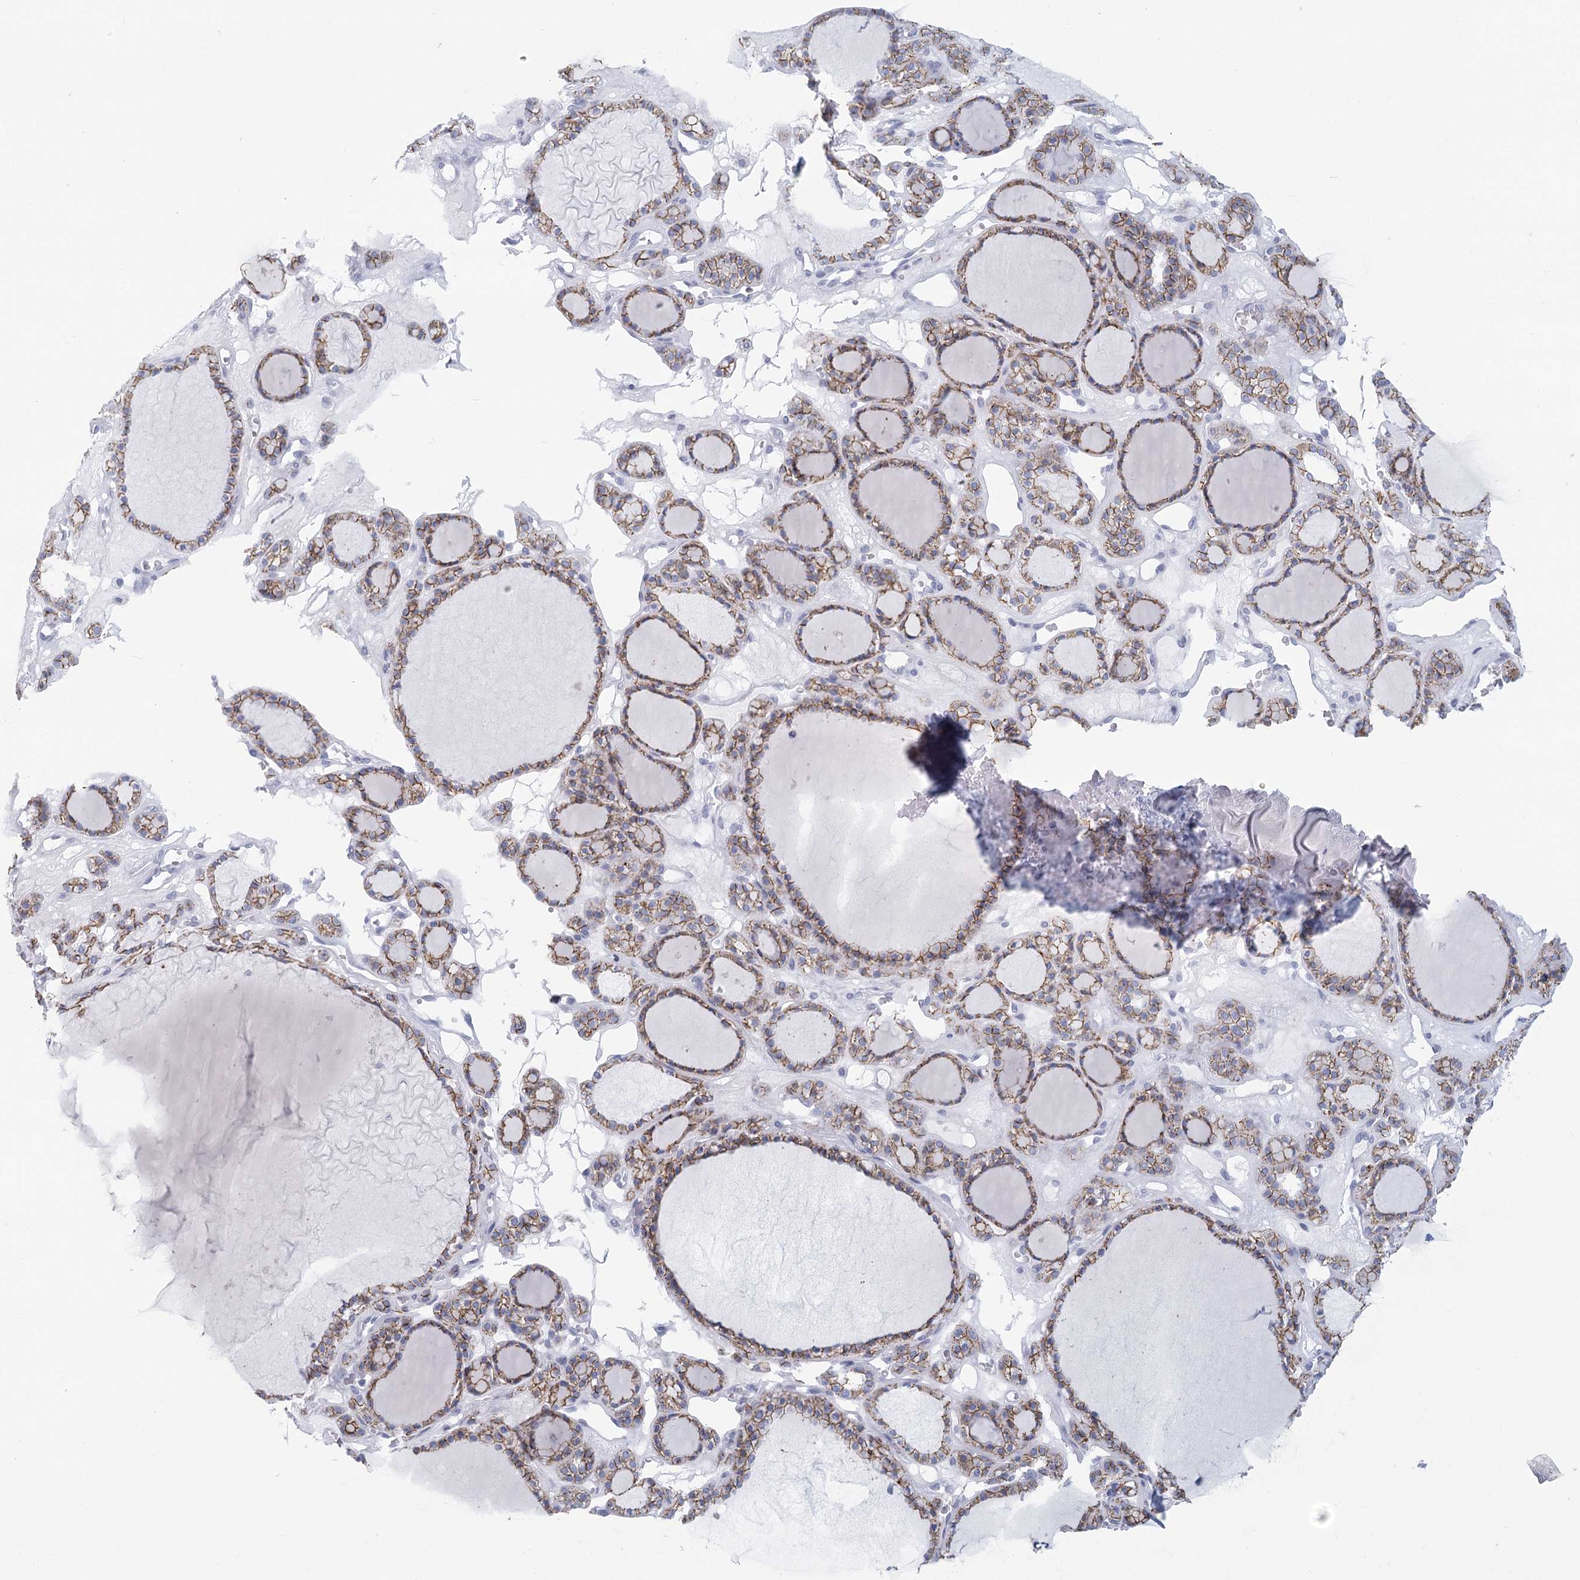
{"staining": {"intensity": "moderate", "quantity": "25%-75%", "location": "cytoplasmic/membranous"}, "tissue": "thyroid gland", "cell_type": "Glandular cells", "image_type": "normal", "snomed": [{"axis": "morphology", "description": "Normal tissue, NOS"}, {"axis": "topography", "description": "Thyroid gland"}], "caption": "The image displays a brown stain indicating the presence of a protein in the cytoplasmic/membranous of glandular cells in thyroid gland. (DAB (3,3'-diaminobenzidine) IHC with brightfield microscopy, high magnification).", "gene": "WNT8B", "patient": {"sex": "female", "age": 28}}